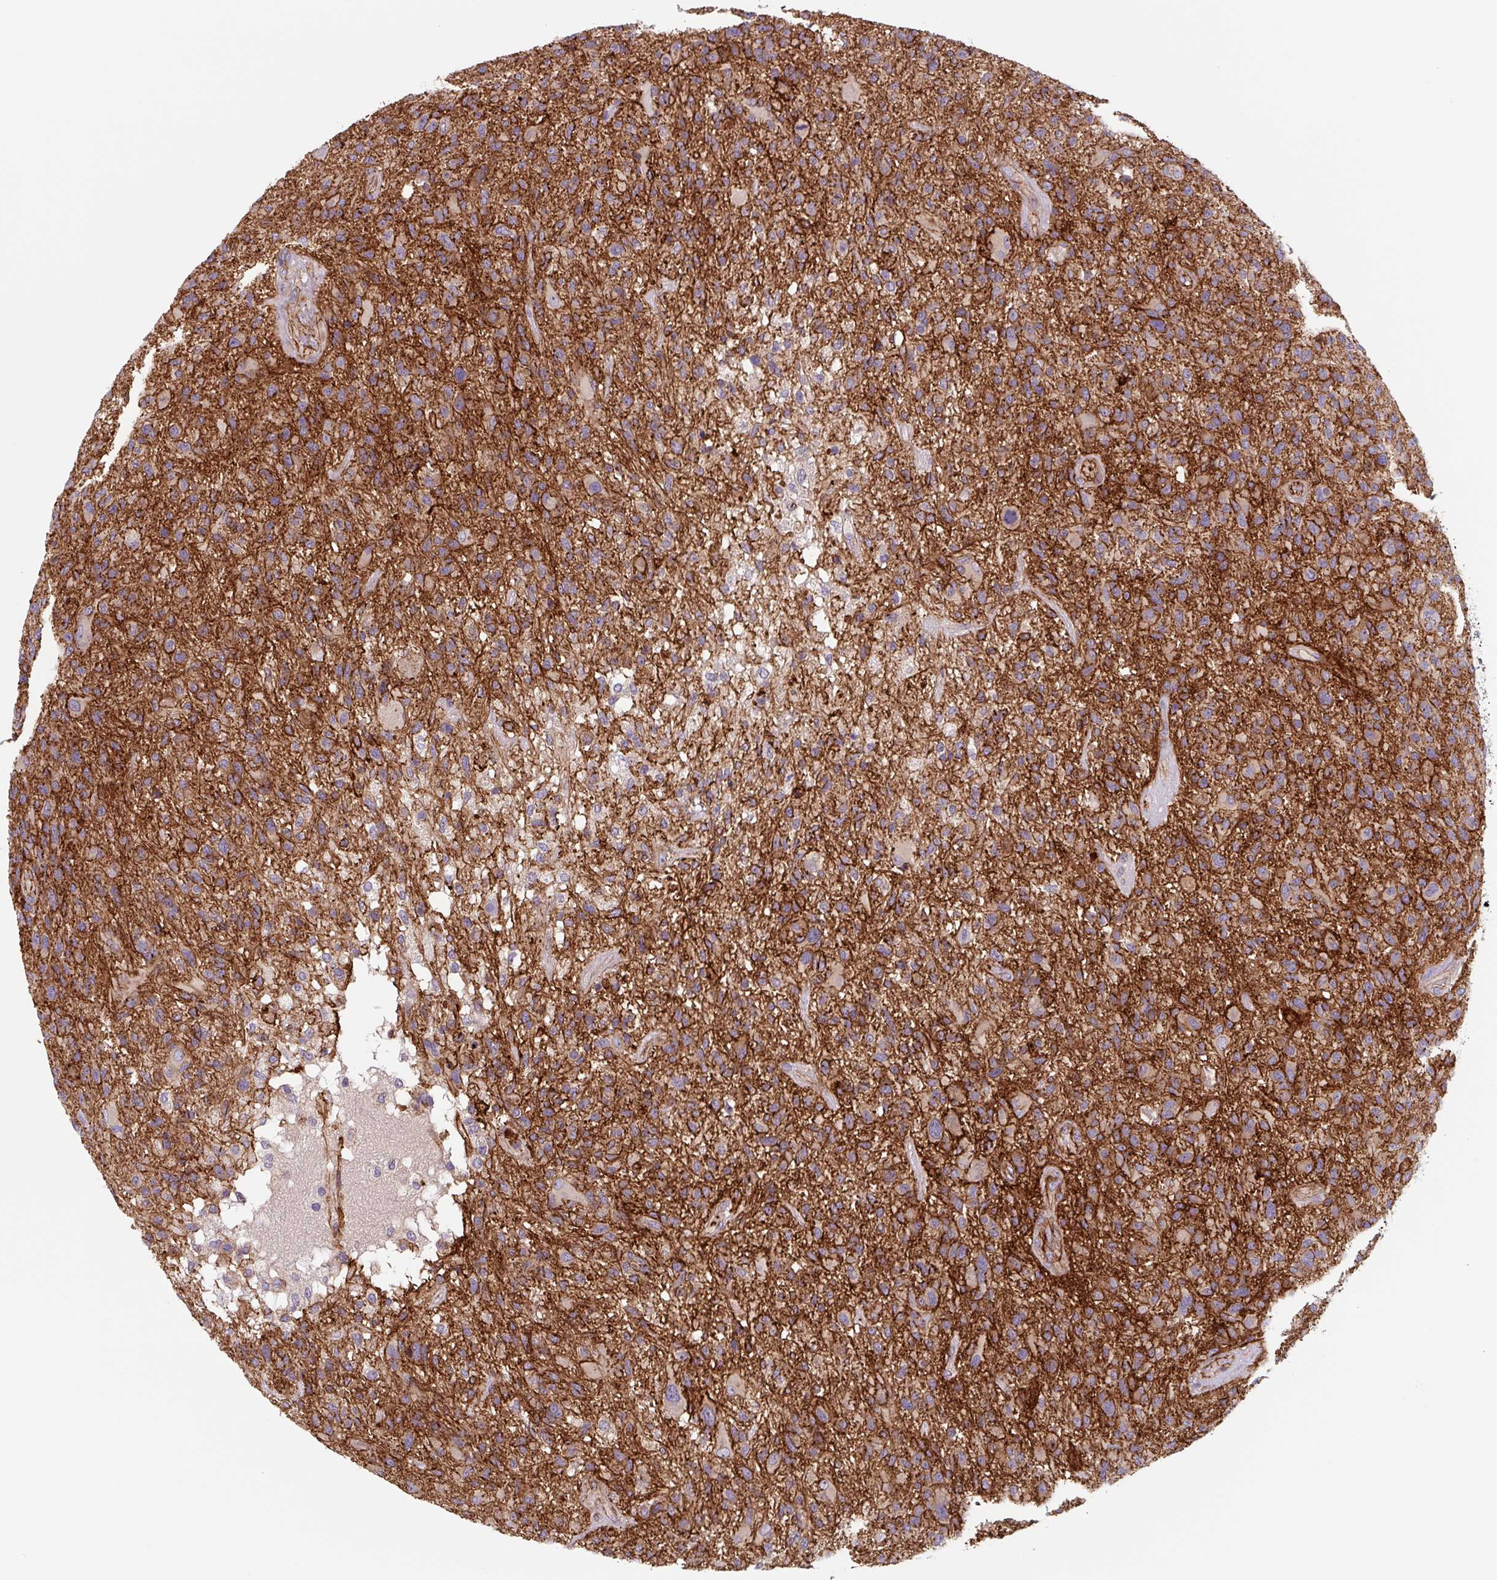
{"staining": {"intensity": "strong", "quantity": ">75%", "location": "cytoplasmic/membranous"}, "tissue": "glioma", "cell_type": "Tumor cells", "image_type": "cancer", "snomed": [{"axis": "morphology", "description": "Glioma, malignant, High grade"}, {"axis": "topography", "description": "Brain"}], "caption": "Human glioma stained for a protein (brown) shows strong cytoplasmic/membranous positive positivity in approximately >75% of tumor cells.", "gene": "DHFR2", "patient": {"sex": "male", "age": 47}}